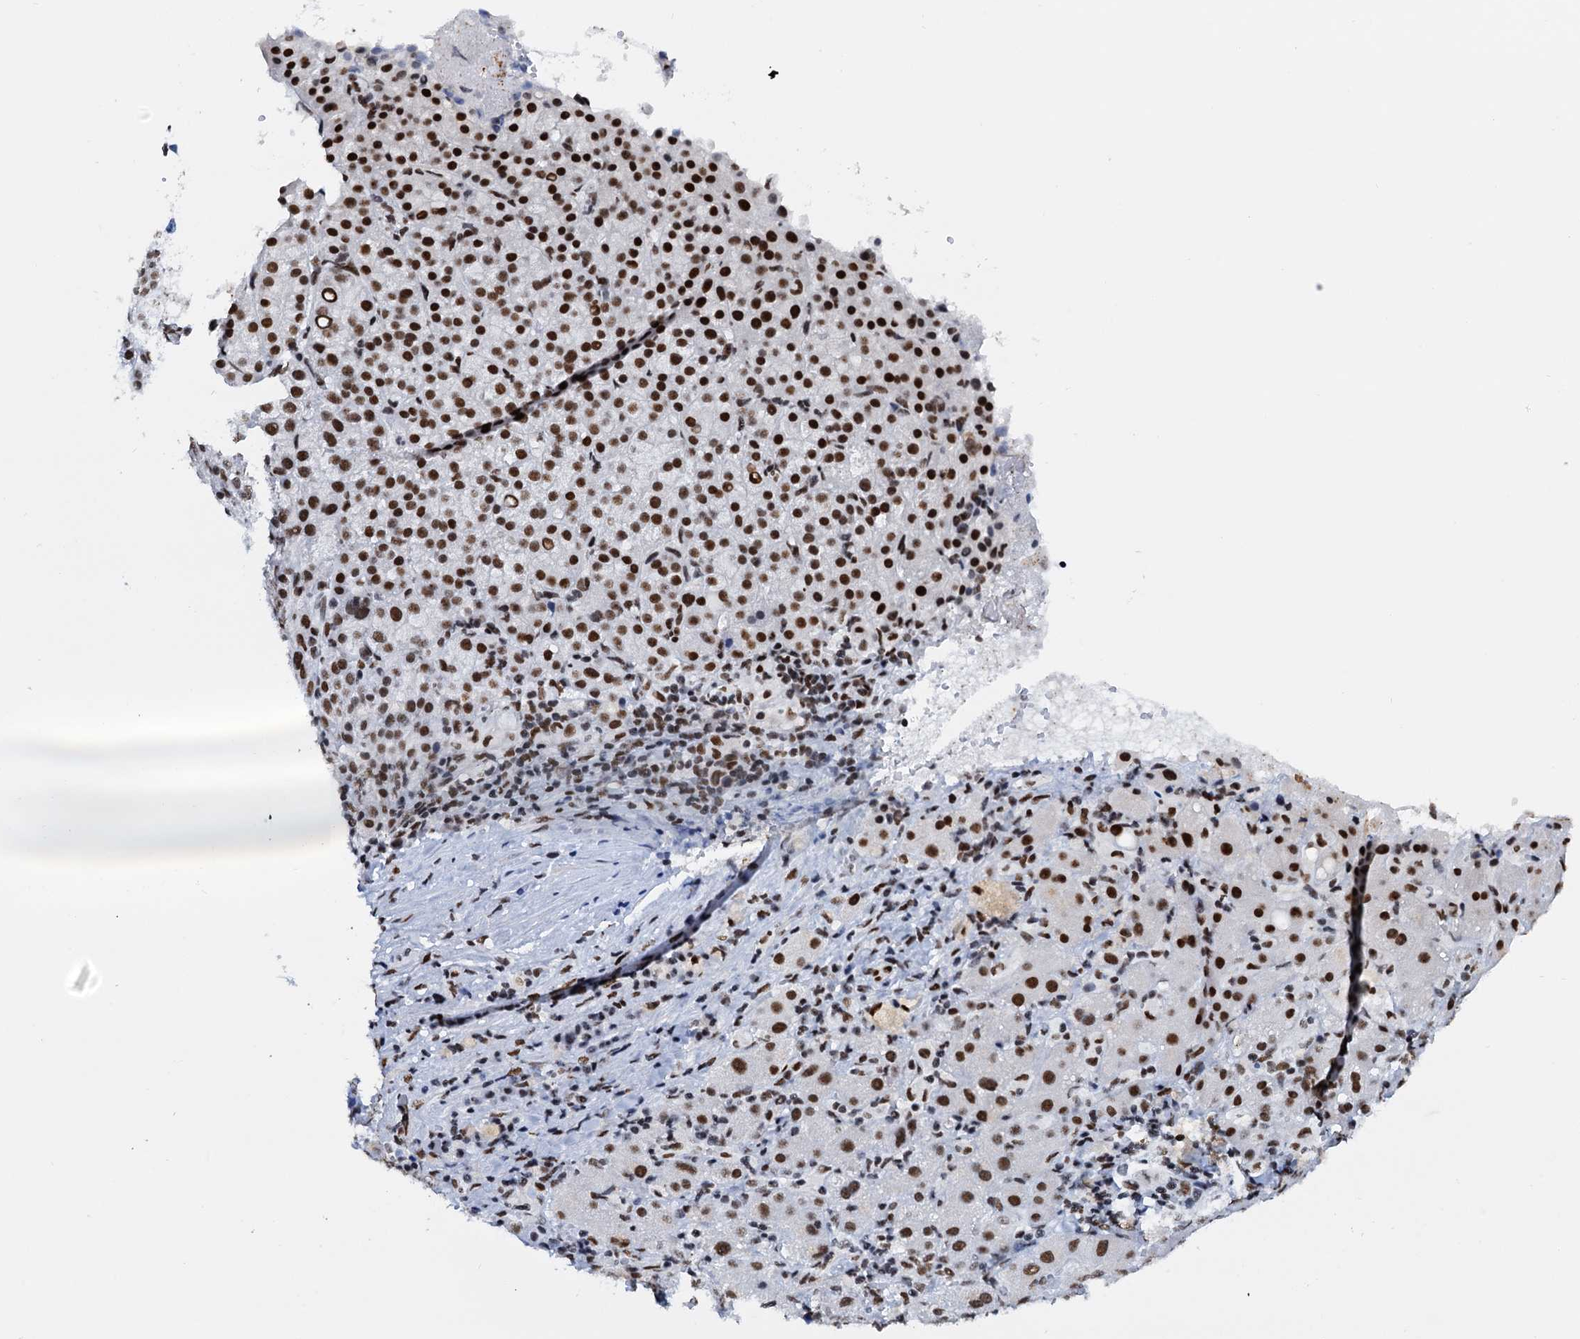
{"staining": {"intensity": "strong", "quantity": "25%-75%", "location": "nuclear"}, "tissue": "liver cancer", "cell_type": "Tumor cells", "image_type": "cancer", "snomed": [{"axis": "morphology", "description": "Carcinoma, Hepatocellular, NOS"}, {"axis": "topography", "description": "Liver"}], "caption": "This is an image of IHC staining of hepatocellular carcinoma (liver), which shows strong staining in the nuclear of tumor cells.", "gene": "SLTM", "patient": {"sex": "female", "age": 58}}